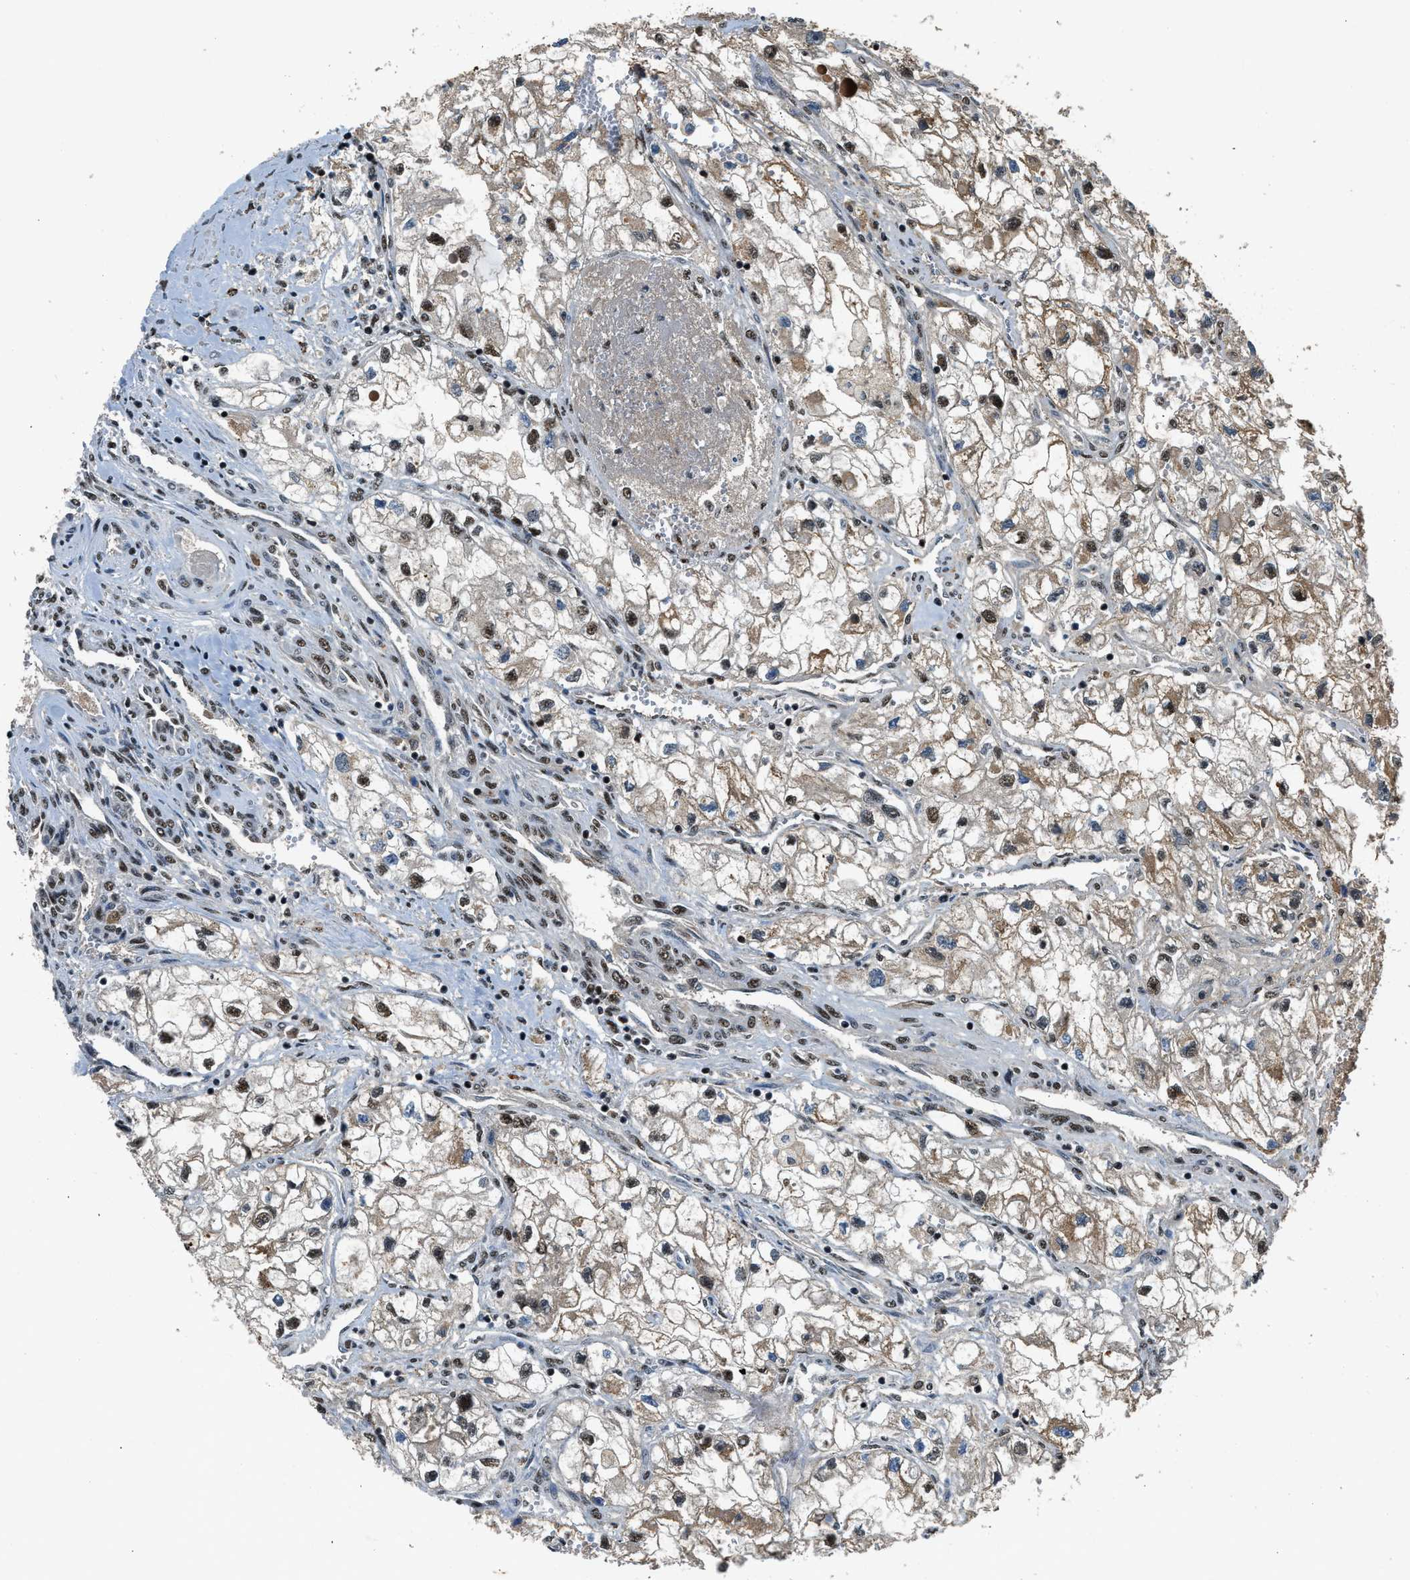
{"staining": {"intensity": "moderate", "quantity": ">75%", "location": "nuclear"}, "tissue": "renal cancer", "cell_type": "Tumor cells", "image_type": "cancer", "snomed": [{"axis": "morphology", "description": "Adenocarcinoma, NOS"}, {"axis": "topography", "description": "Kidney"}], "caption": "Renal adenocarcinoma was stained to show a protein in brown. There is medium levels of moderate nuclear expression in approximately >75% of tumor cells. (DAB (3,3'-diaminobenzidine) IHC with brightfield microscopy, high magnification).", "gene": "SLC15A4", "patient": {"sex": "female", "age": 70}}